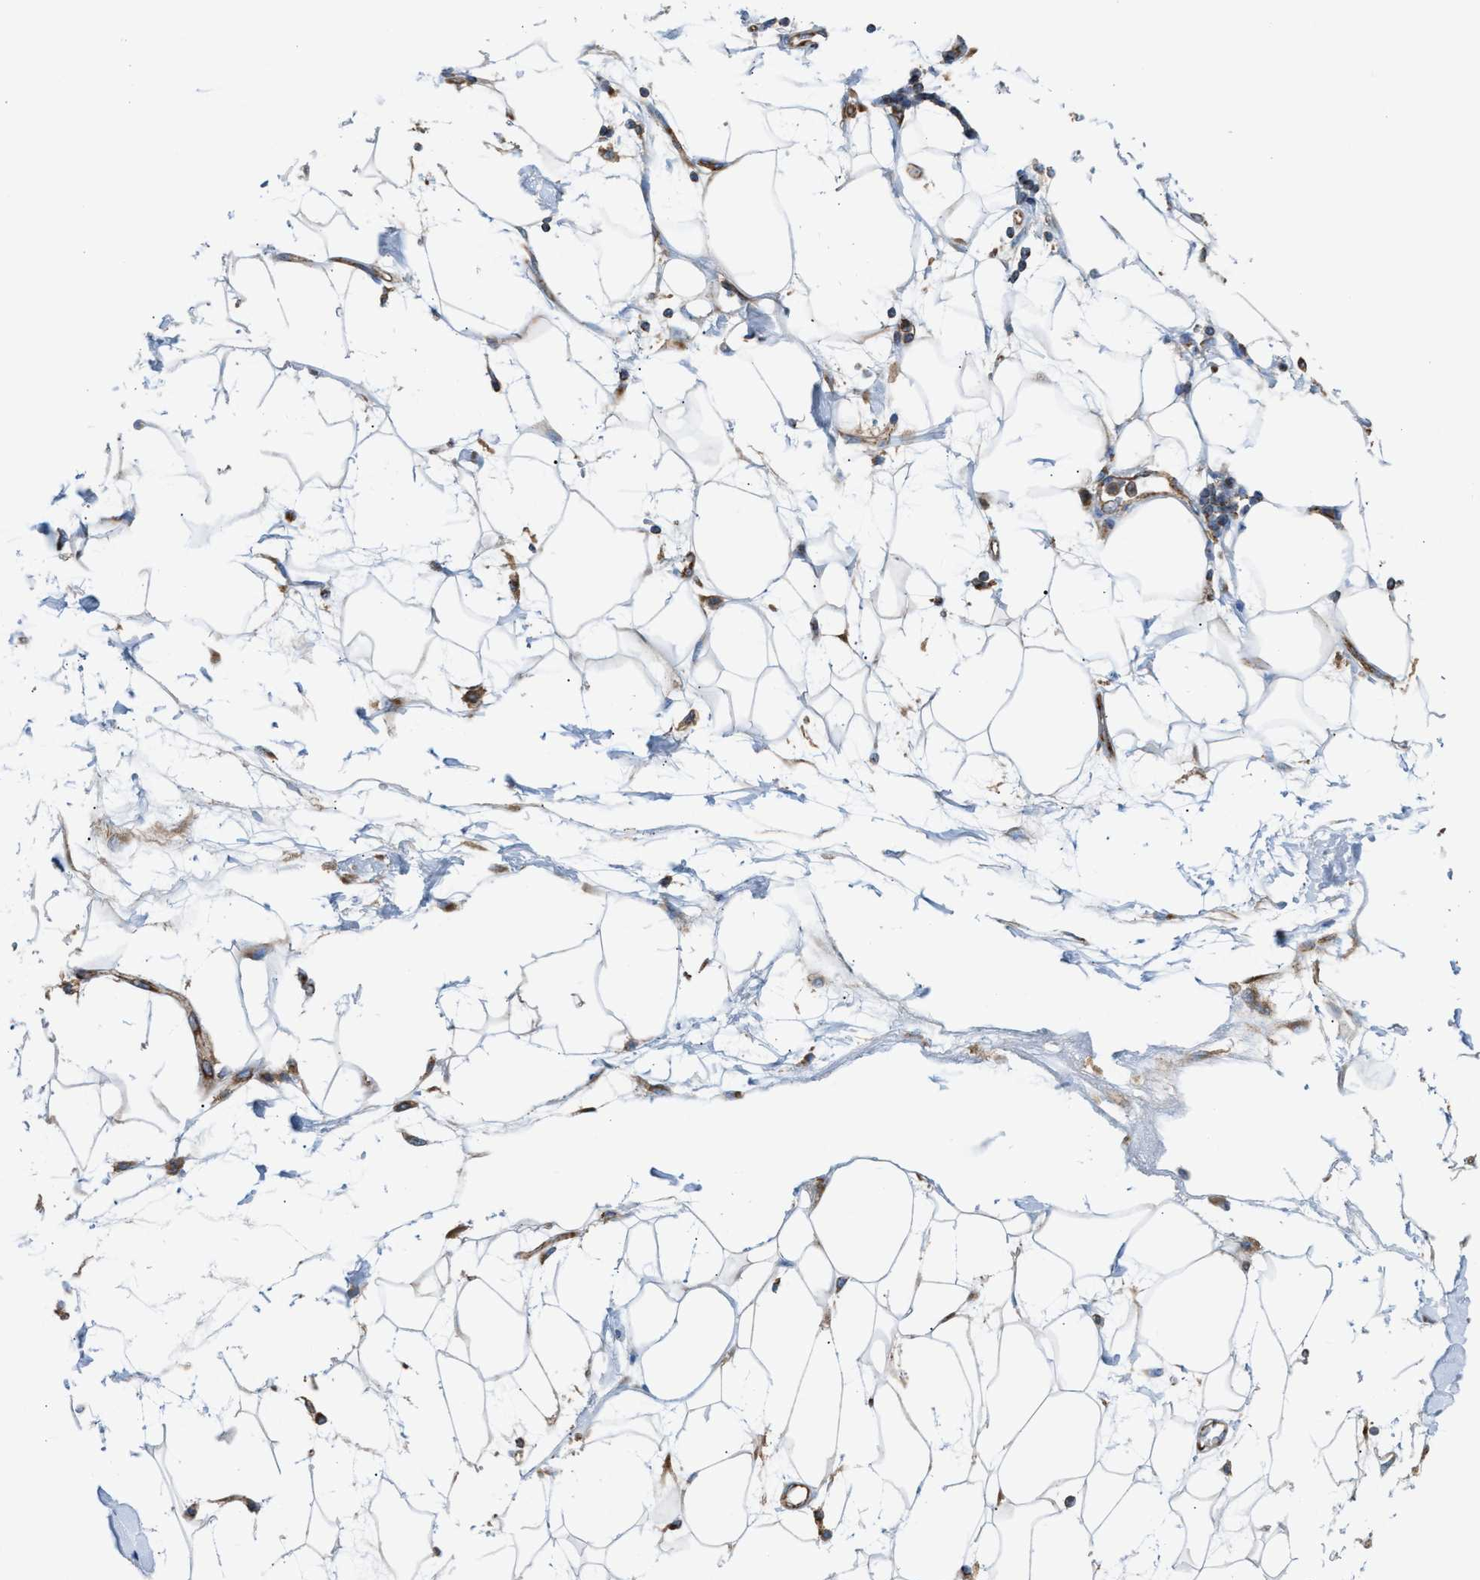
{"staining": {"intensity": "moderate", "quantity": "<25%", "location": "cytoplasmic/membranous"}, "tissue": "adipose tissue", "cell_type": "Adipocytes", "image_type": "normal", "snomed": [{"axis": "morphology", "description": "Normal tissue, NOS"}, {"axis": "morphology", "description": "Adenocarcinoma, NOS"}, {"axis": "topography", "description": "Duodenum"}, {"axis": "topography", "description": "Peripheral nerve tissue"}], "caption": "IHC staining of unremarkable adipose tissue, which displays low levels of moderate cytoplasmic/membranous staining in approximately <25% of adipocytes indicating moderate cytoplasmic/membranous protein positivity. The staining was performed using DAB (brown) for protein detection and nuclei were counterstained in hematoxylin (blue).", "gene": "TBC1D15", "patient": {"sex": "female", "age": 60}}